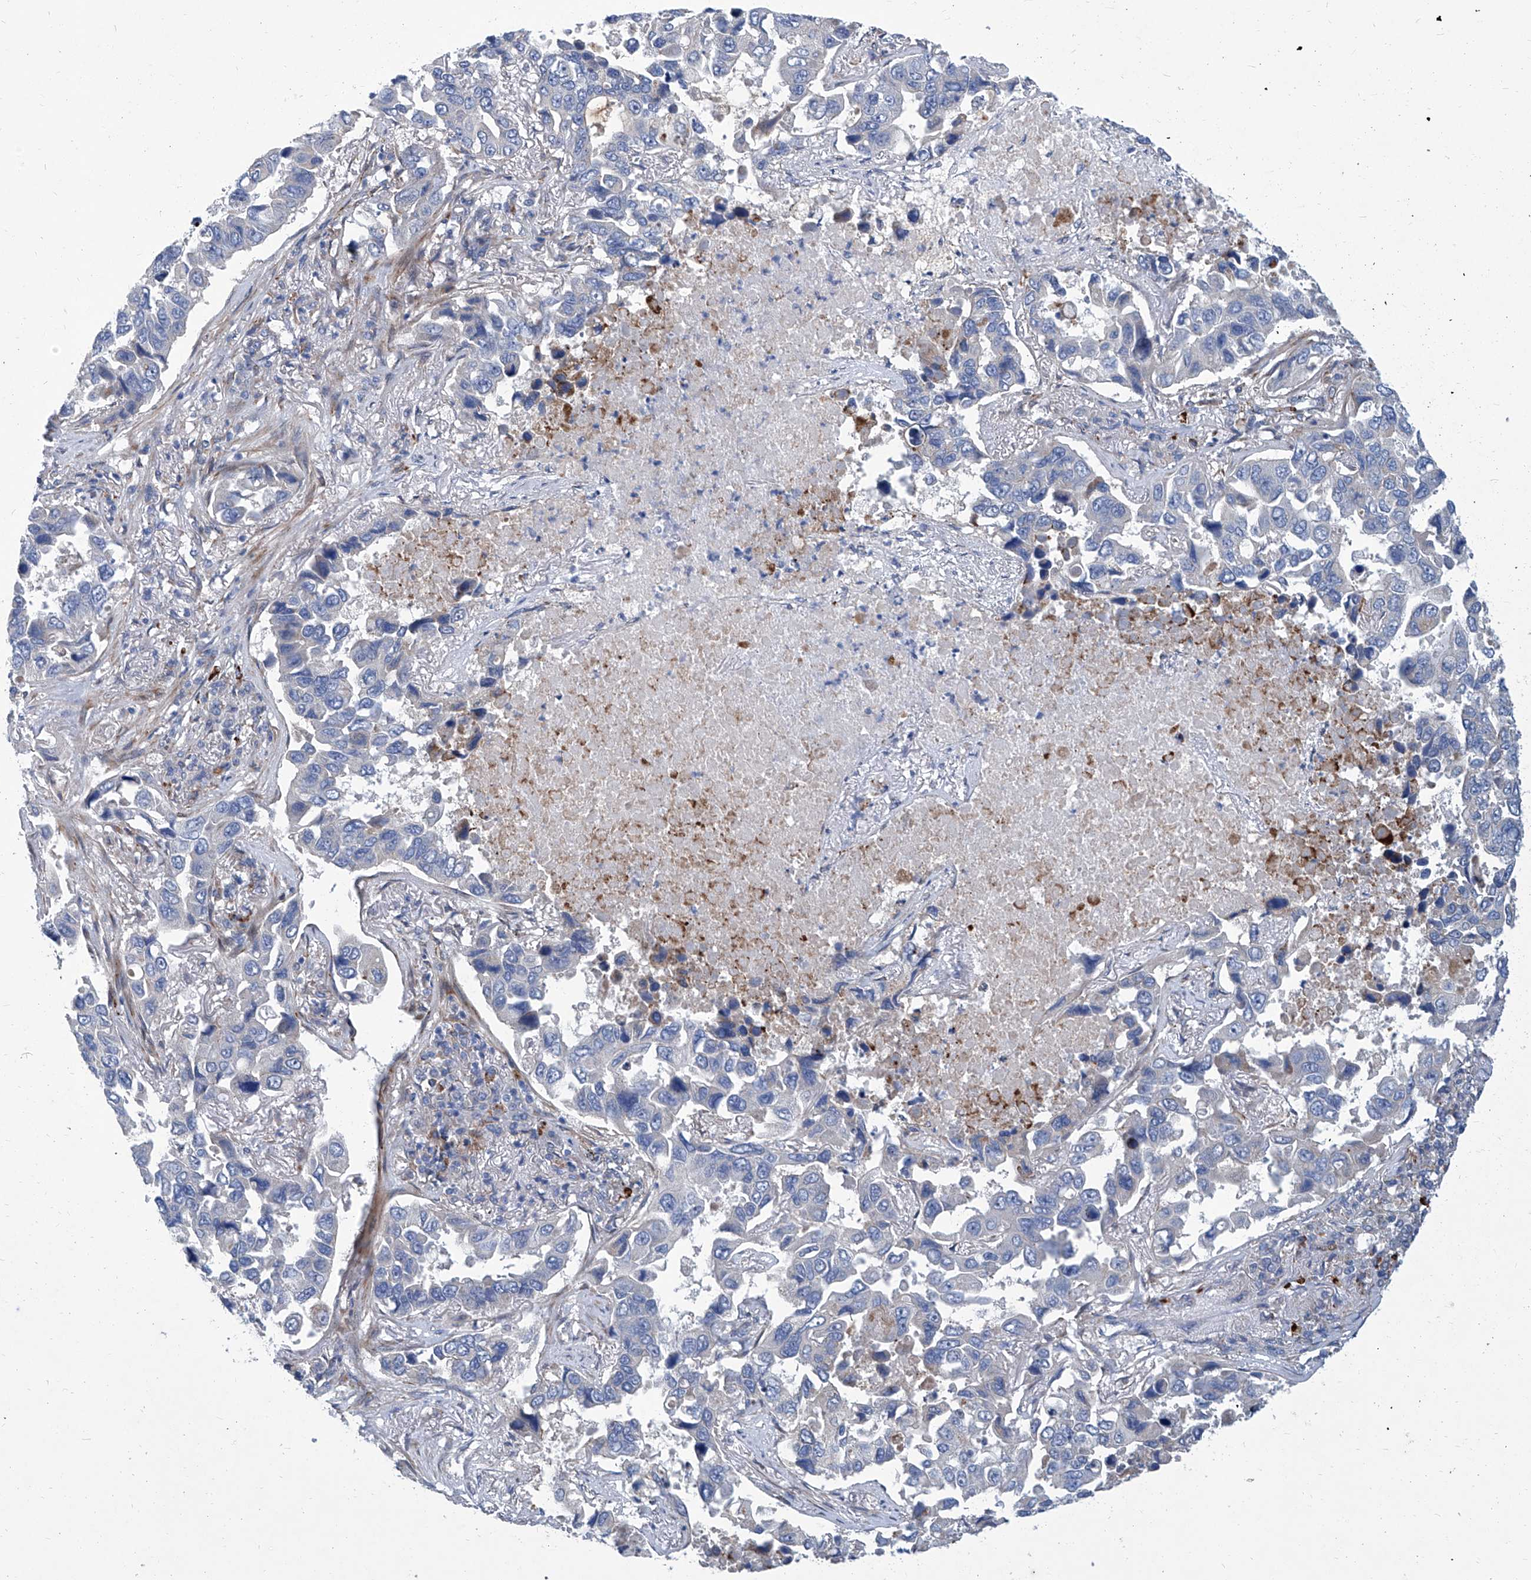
{"staining": {"intensity": "negative", "quantity": "none", "location": "none"}, "tissue": "lung cancer", "cell_type": "Tumor cells", "image_type": "cancer", "snomed": [{"axis": "morphology", "description": "Adenocarcinoma, NOS"}, {"axis": "topography", "description": "Lung"}], "caption": "Tumor cells show no significant protein staining in adenocarcinoma (lung).", "gene": "FPR2", "patient": {"sex": "male", "age": 64}}